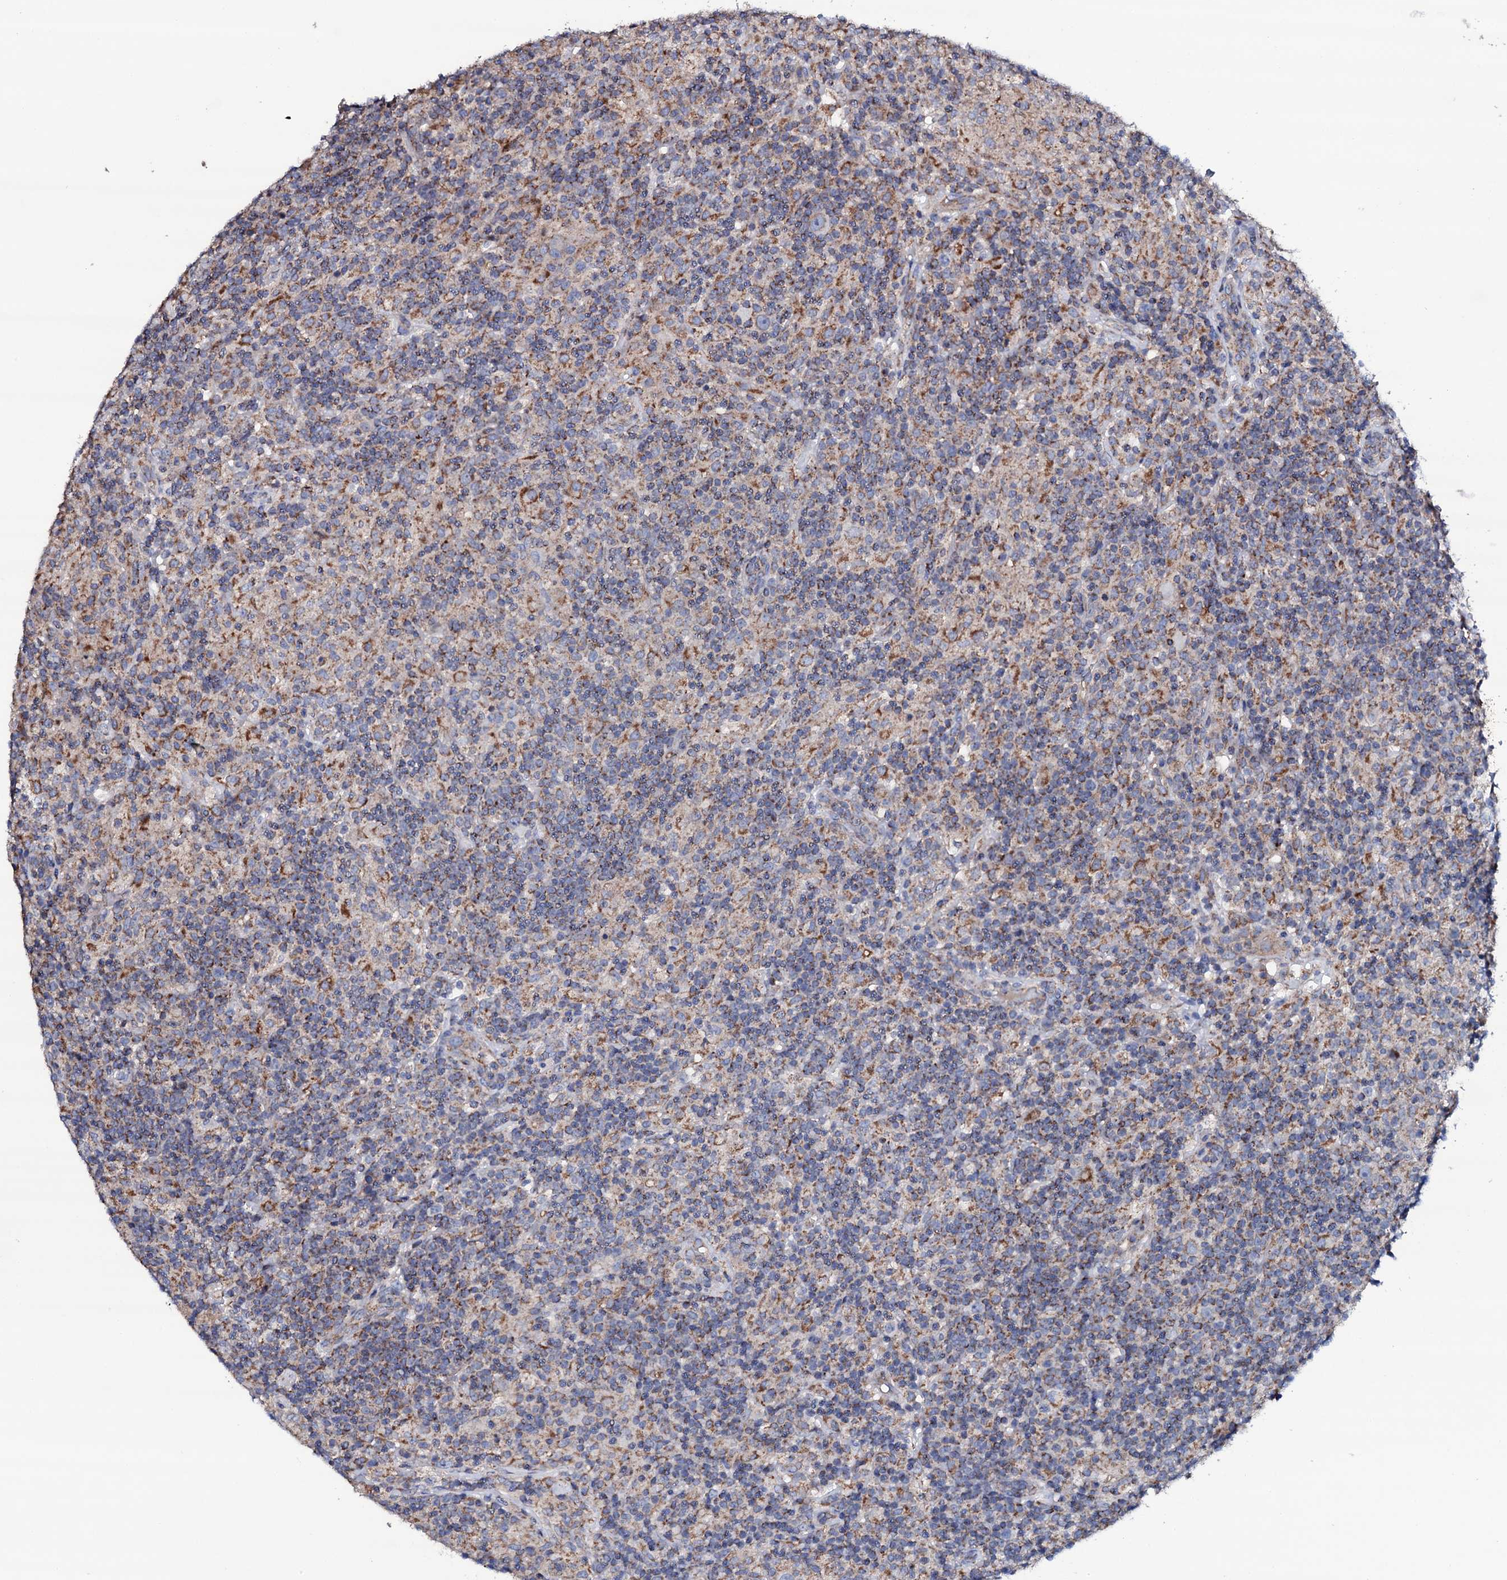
{"staining": {"intensity": "moderate", "quantity": "25%-75%", "location": "cytoplasmic/membranous"}, "tissue": "lymphoma", "cell_type": "Tumor cells", "image_type": "cancer", "snomed": [{"axis": "morphology", "description": "Hodgkin's disease, NOS"}, {"axis": "topography", "description": "Lymph node"}], "caption": "IHC (DAB (3,3'-diaminobenzidine)) staining of human Hodgkin's disease reveals moderate cytoplasmic/membranous protein staining in approximately 25%-75% of tumor cells. (Stains: DAB (3,3'-diaminobenzidine) in brown, nuclei in blue, Microscopy: brightfield microscopy at high magnification).", "gene": "TCAF2", "patient": {"sex": "male", "age": 70}}